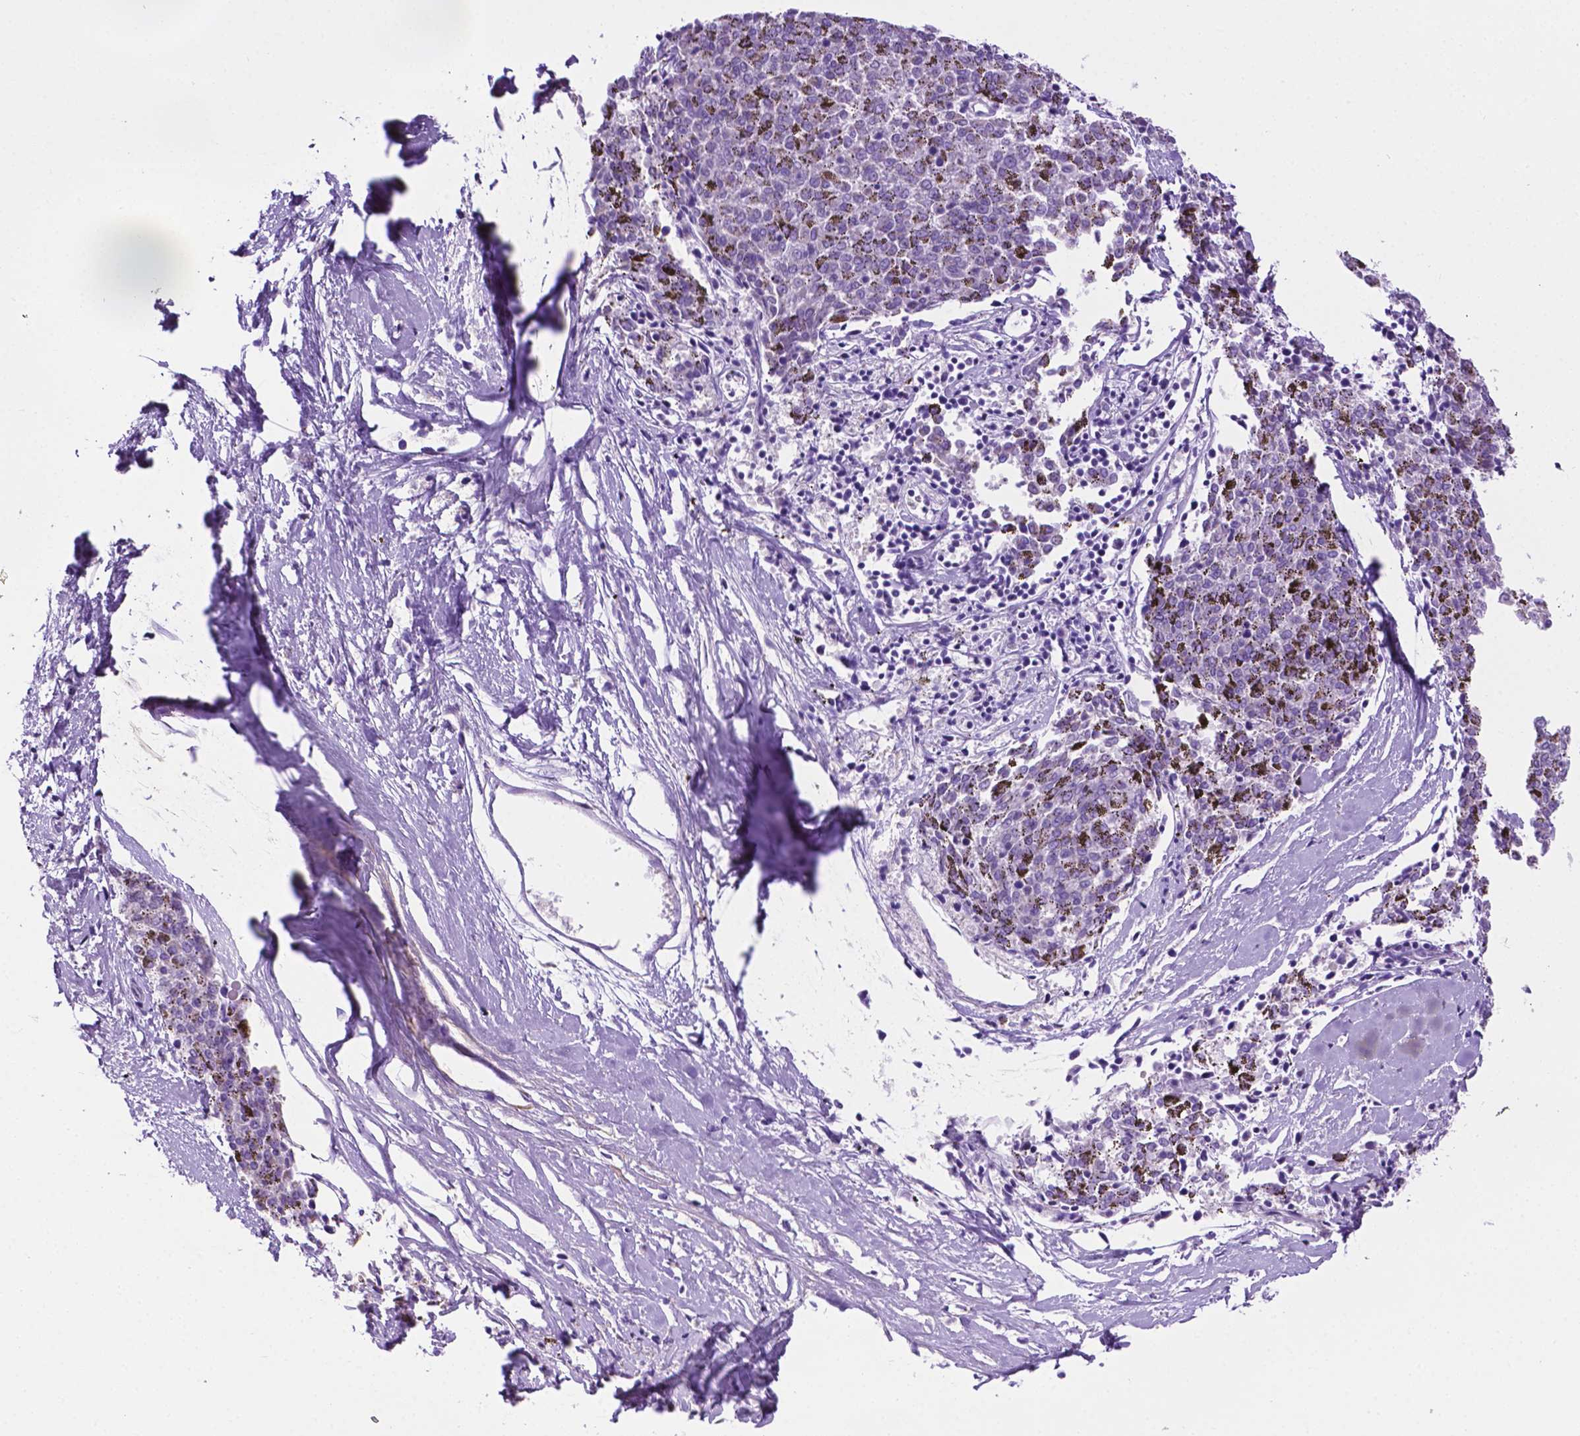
{"staining": {"intensity": "negative", "quantity": "none", "location": "none"}, "tissue": "melanoma", "cell_type": "Tumor cells", "image_type": "cancer", "snomed": [{"axis": "morphology", "description": "Malignant melanoma, NOS"}, {"axis": "topography", "description": "Skin"}], "caption": "DAB (3,3'-diaminobenzidine) immunohistochemical staining of malignant melanoma displays no significant positivity in tumor cells.", "gene": "MMP27", "patient": {"sex": "female", "age": 72}}